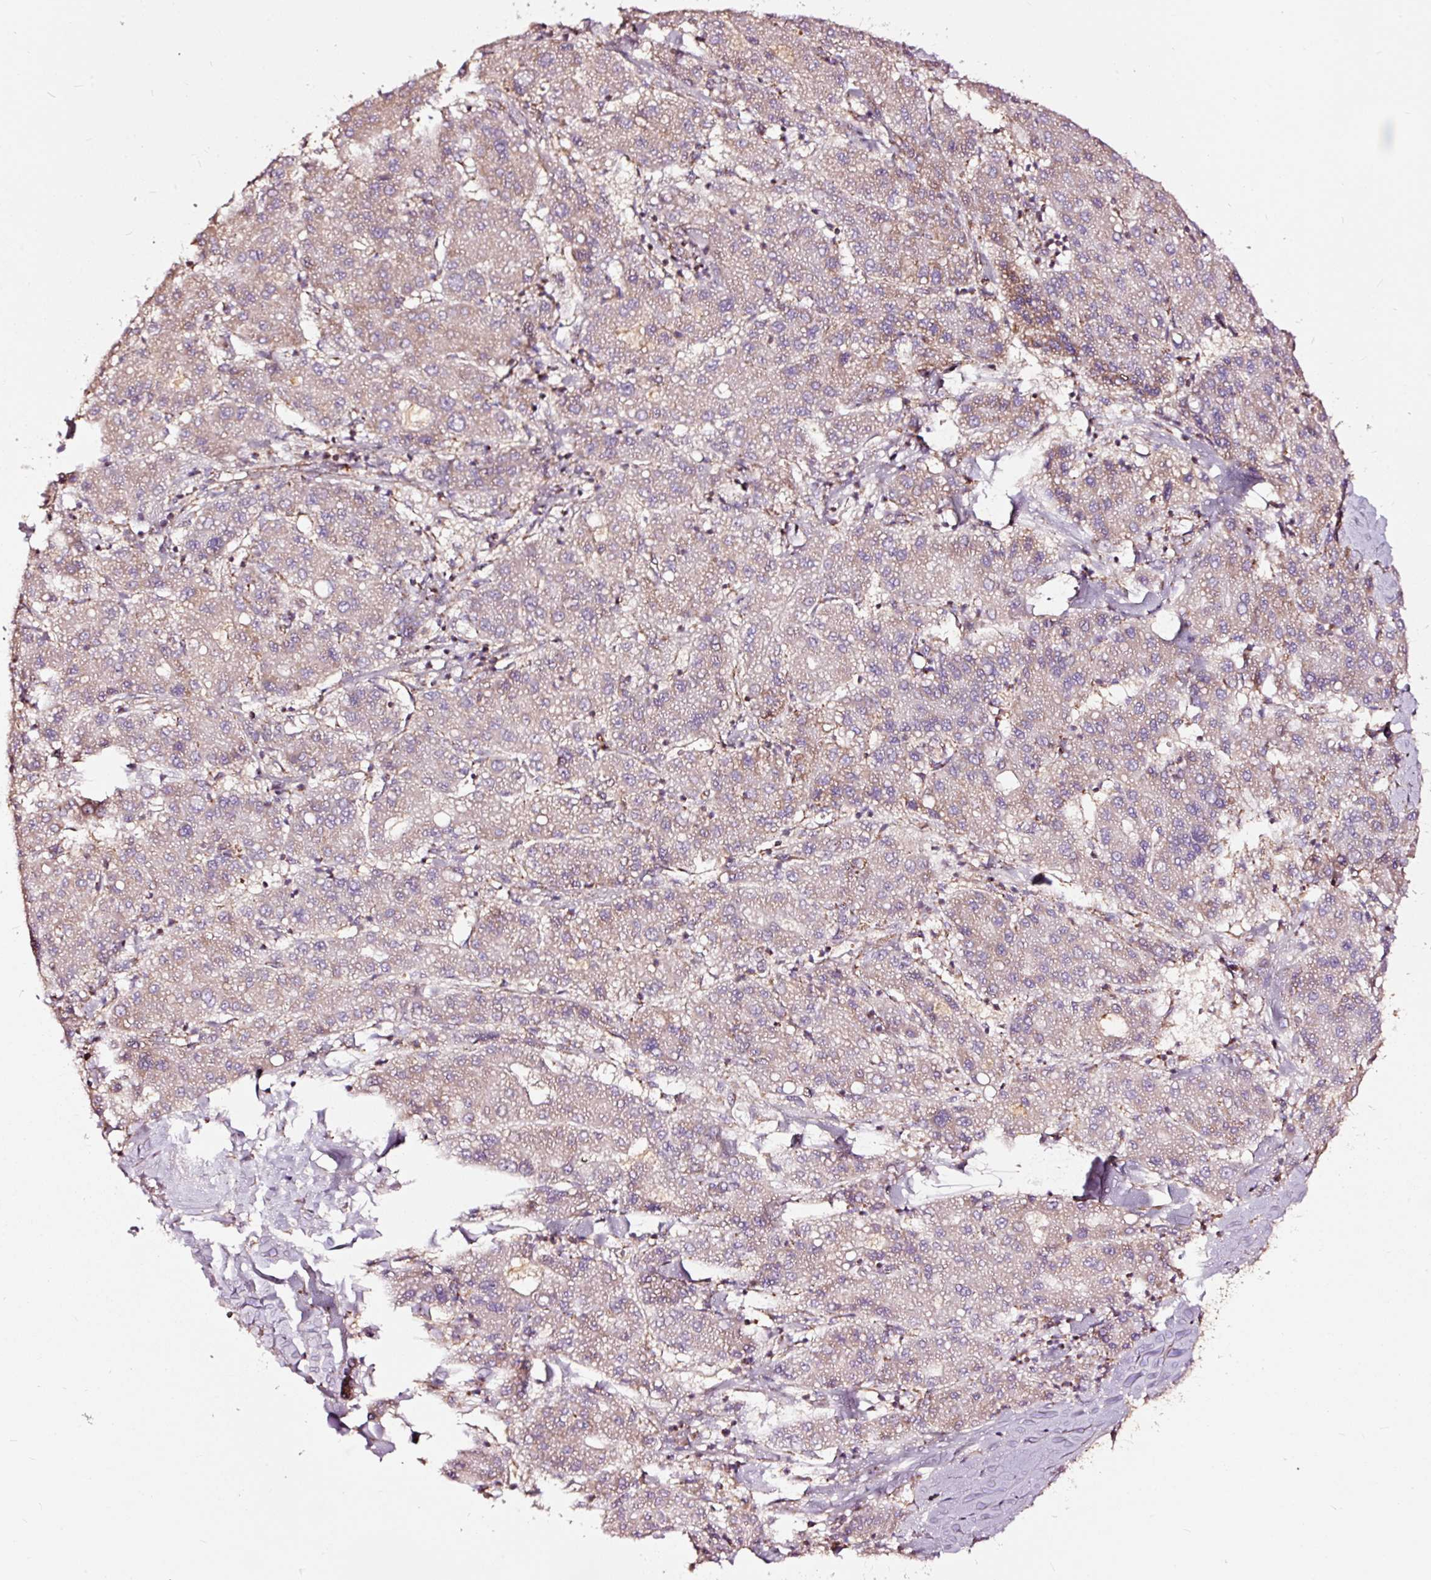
{"staining": {"intensity": "weak", "quantity": "25%-75%", "location": "cytoplasmic/membranous"}, "tissue": "liver cancer", "cell_type": "Tumor cells", "image_type": "cancer", "snomed": [{"axis": "morphology", "description": "Carcinoma, Hepatocellular, NOS"}, {"axis": "topography", "description": "Liver"}], "caption": "This histopathology image shows immunohistochemistry staining of hepatocellular carcinoma (liver), with low weak cytoplasmic/membranous staining in approximately 25%-75% of tumor cells.", "gene": "TPM1", "patient": {"sex": "male", "age": 65}}